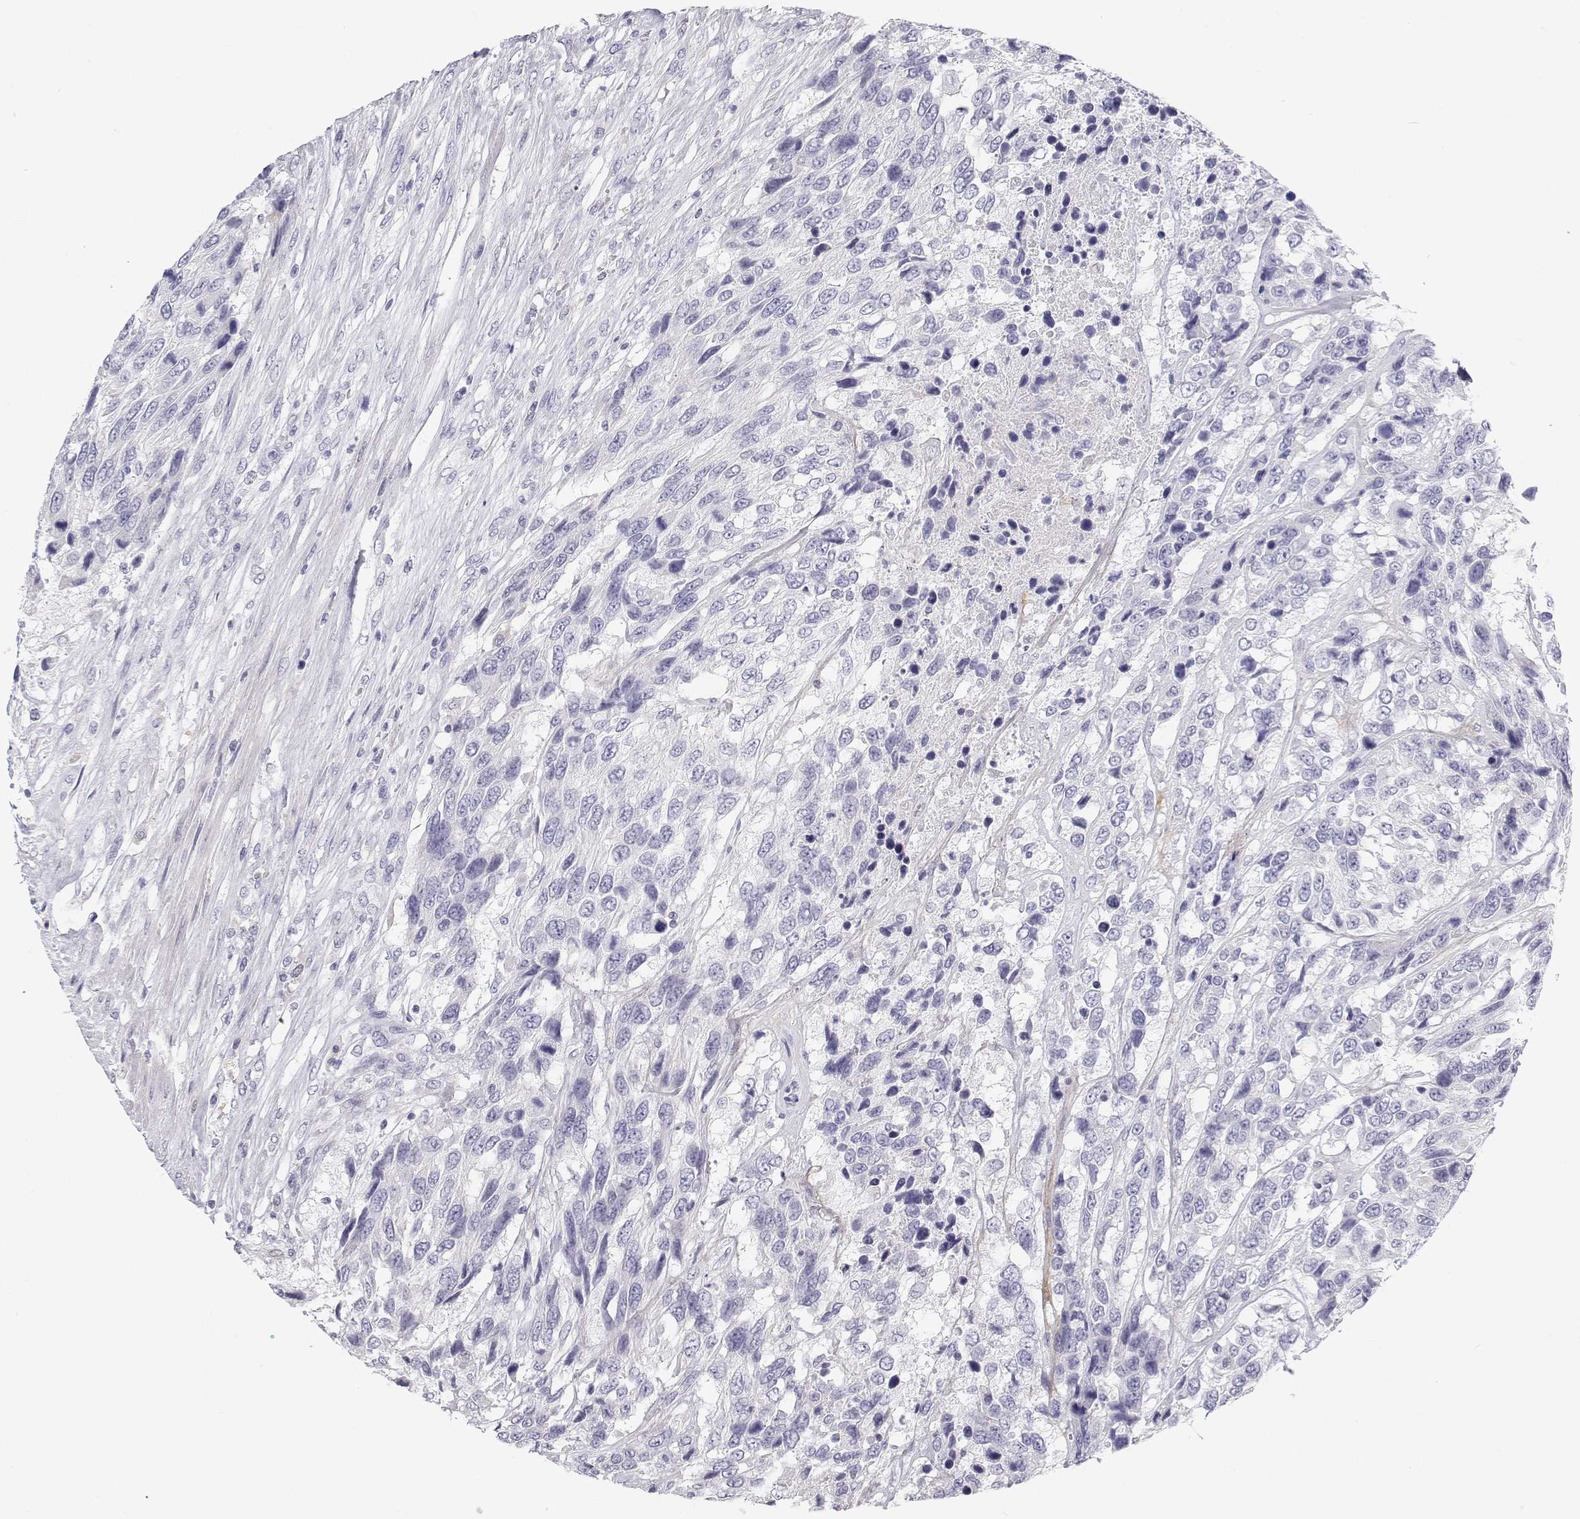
{"staining": {"intensity": "negative", "quantity": "none", "location": "none"}, "tissue": "urothelial cancer", "cell_type": "Tumor cells", "image_type": "cancer", "snomed": [{"axis": "morphology", "description": "Urothelial carcinoma, High grade"}, {"axis": "topography", "description": "Urinary bladder"}], "caption": "High magnification brightfield microscopy of urothelial cancer stained with DAB (brown) and counterstained with hematoxylin (blue): tumor cells show no significant positivity.", "gene": "TTN", "patient": {"sex": "female", "age": 70}}